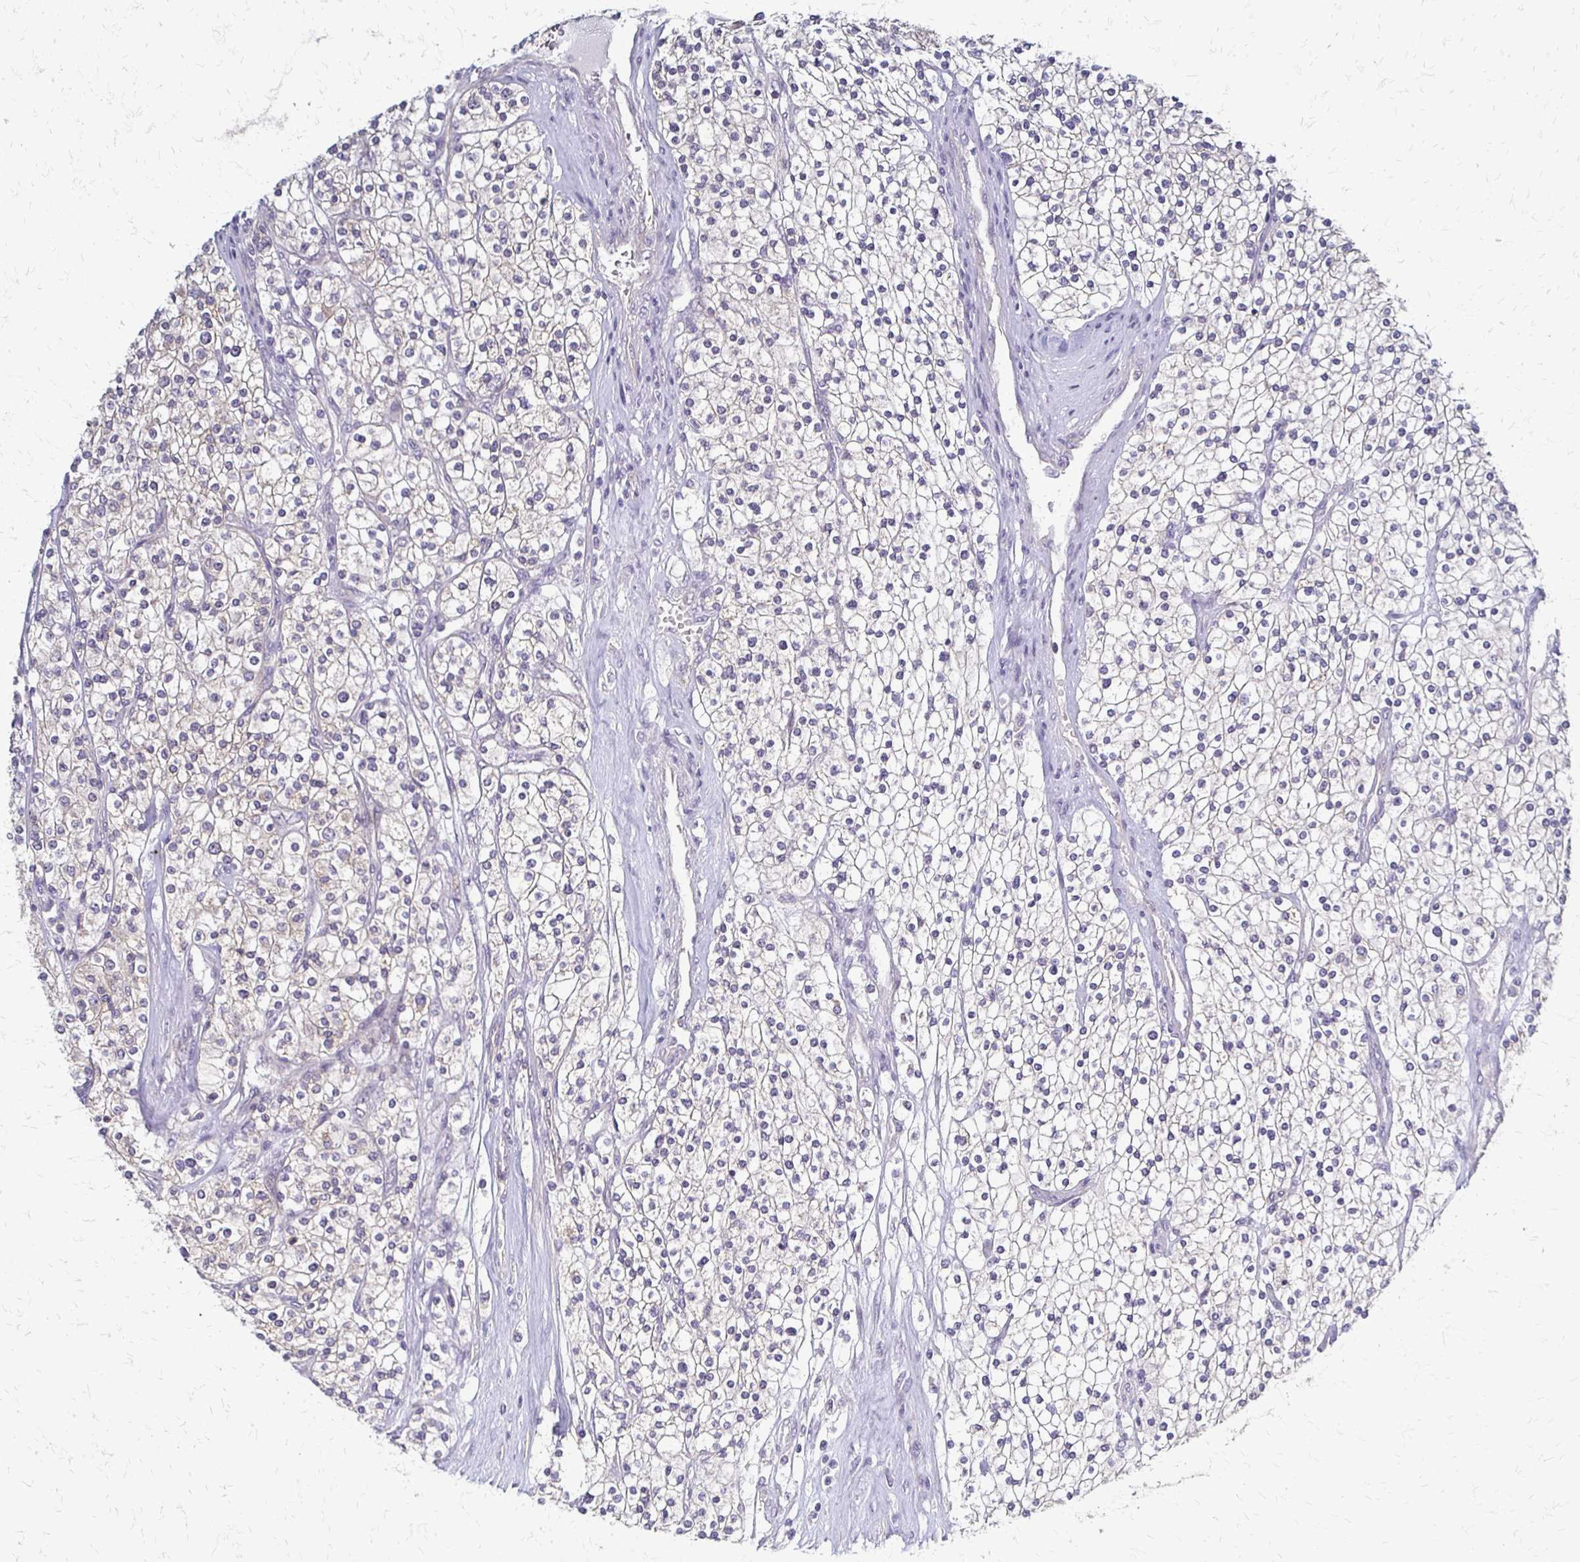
{"staining": {"intensity": "negative", "quantity": "none", "location": "none"}, "tissue": "renal cancer", "cell_type": "Tumor cells", "image_type": "cancer", "snomed": [{"axis": "morphology", "description": "Adenocarcinoma, NOS"}, {"axis": "topography", "description": "Kidney"}], "caption": "This is a micrograph of immunohistochemistry (IHC) staining of renal cancer, which shows no expression in tumor cells. The staining is performed using DAB (3,3'-diaminobenzidine) brown chromogen with nuclei counter-stained in using hematoxylin.", "gene": "SLC9A9", "patient": {"sex": "male", "age": 80}}